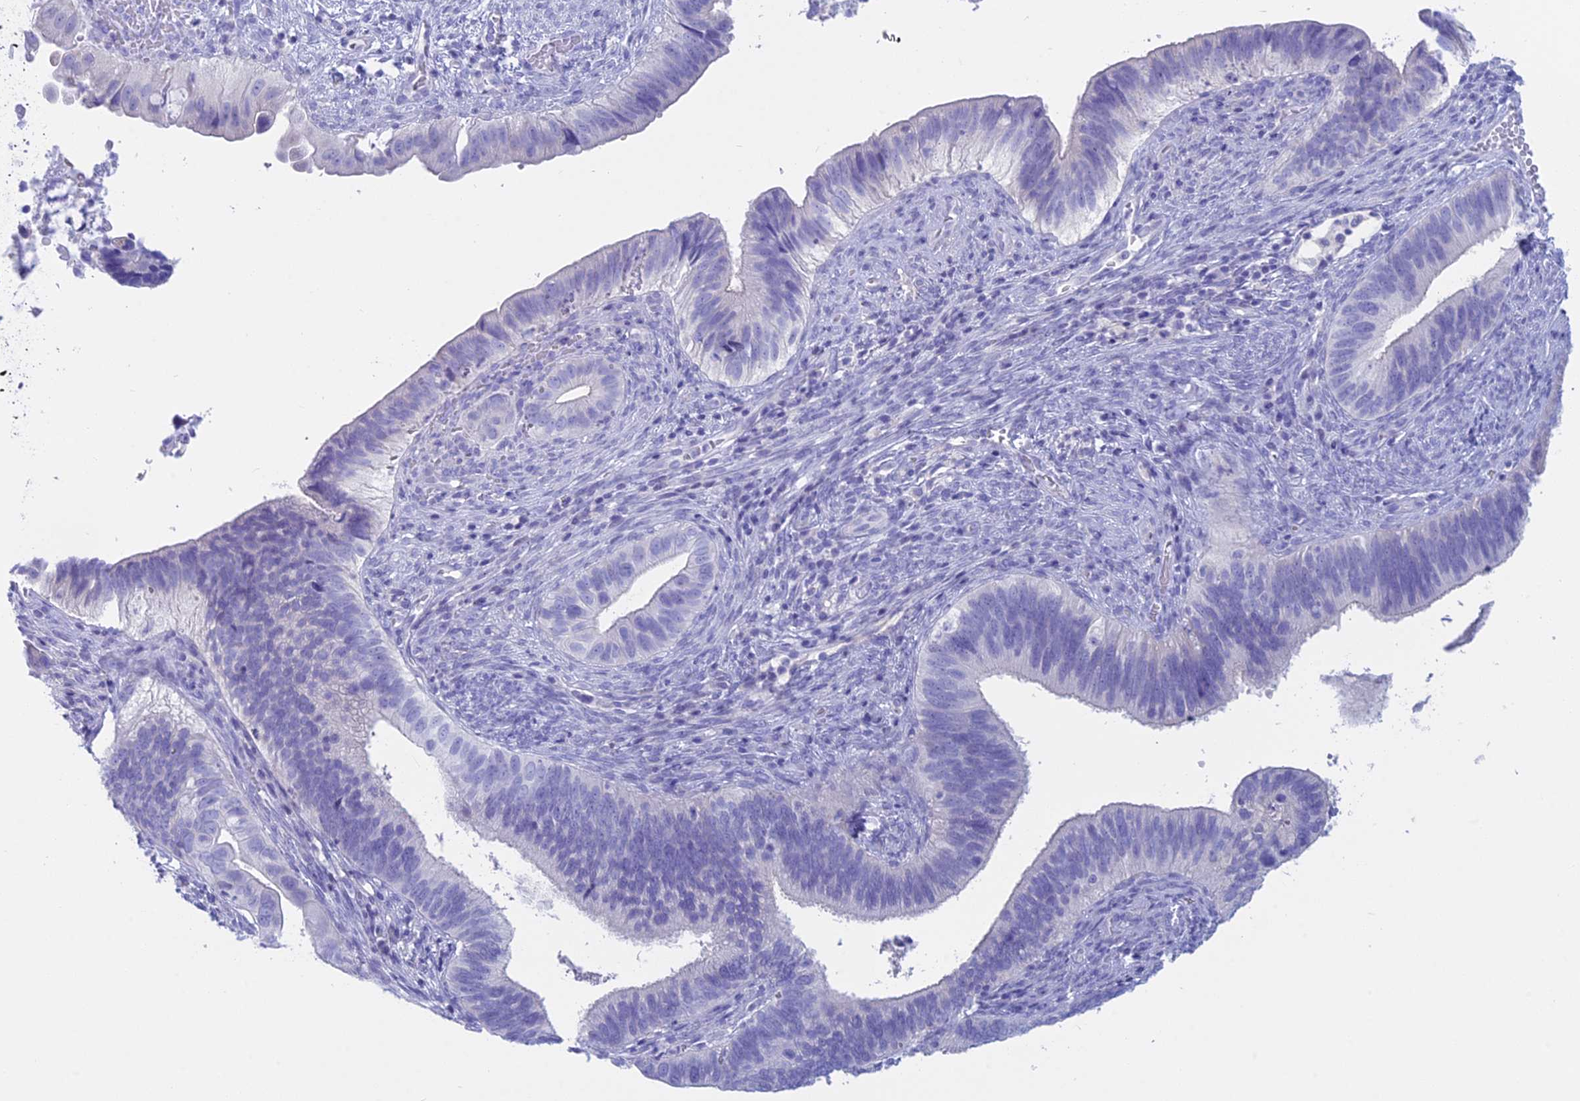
{"staining": {"intensity": "negative", "quantity": "none", "location": "none"}, "tissue": "cervical cancer", "cell_type": "Tumor cells", "image_type": "cancer", "snomed": [{"axis": "morphology", "description": "Adenocarcinoma, NOS"}, {"axis": "topography", "description": "Cervix"}], "caption": "IHC image of neoplastic tissue: human cervical cancer stained with DAB (3,3'-diaminobenzidine) shows no significant protein expression in tumor cells.", "gene": "RP1", "patient": {"sex": "female", "age": 42}}